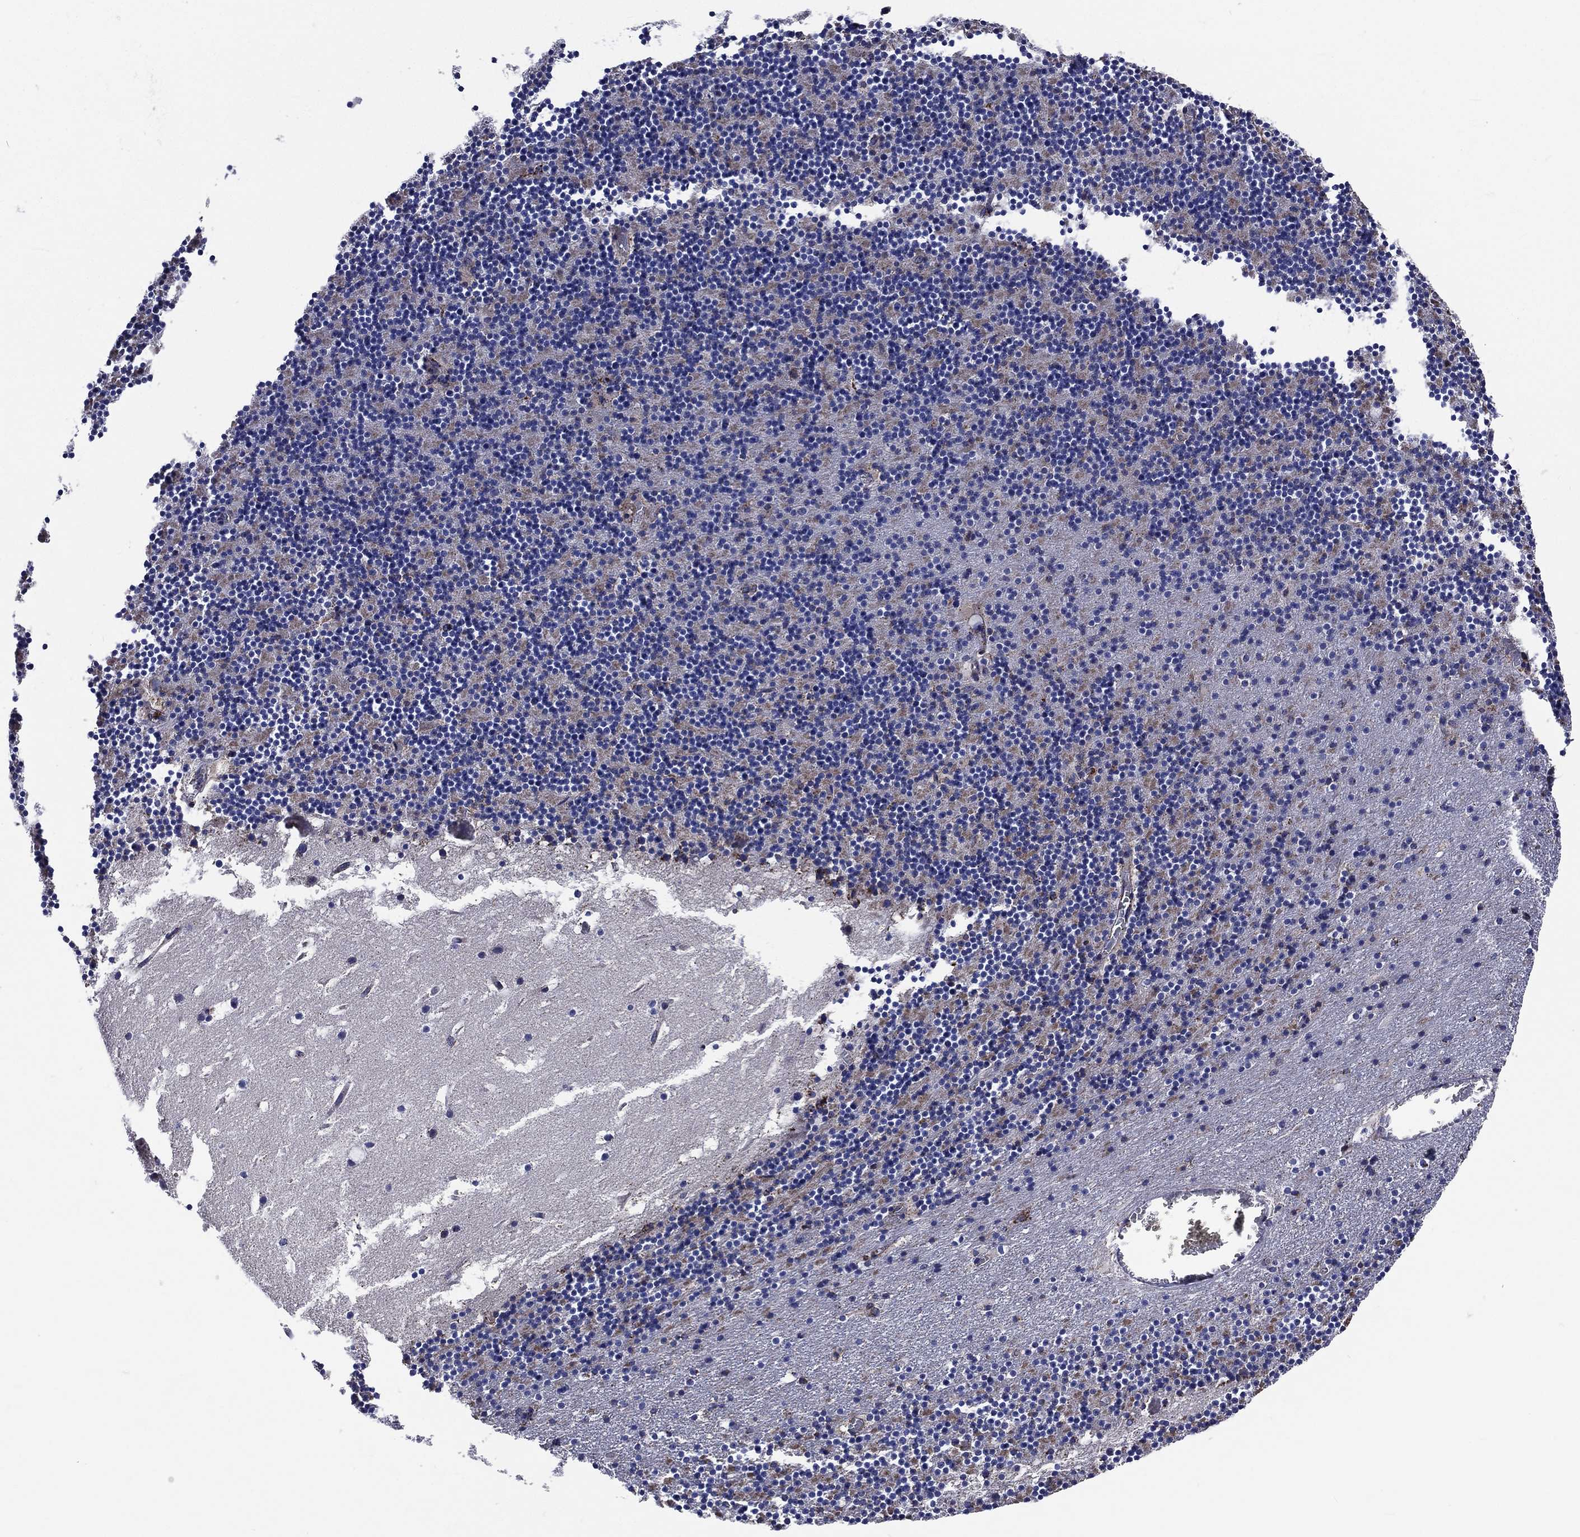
{"staining": {"intensity": "negative", "quantity": "none", "location": "none"}, "tissue": "cerebellum", "cell_type": "Cells in granular layer", "image_type": "normal", "snomed": [{"axis": "morphology", "description": "Normal tissue, NOS"}, {"axis": "topography", "description": "Cerebellum"}], "caption": "Immunohistochemistry (IHC) of normal human cerebellum shows no staining in cells in granular layer.", "gene": "ANKRD37", "patient": {"sex": "male", "age": 37}}